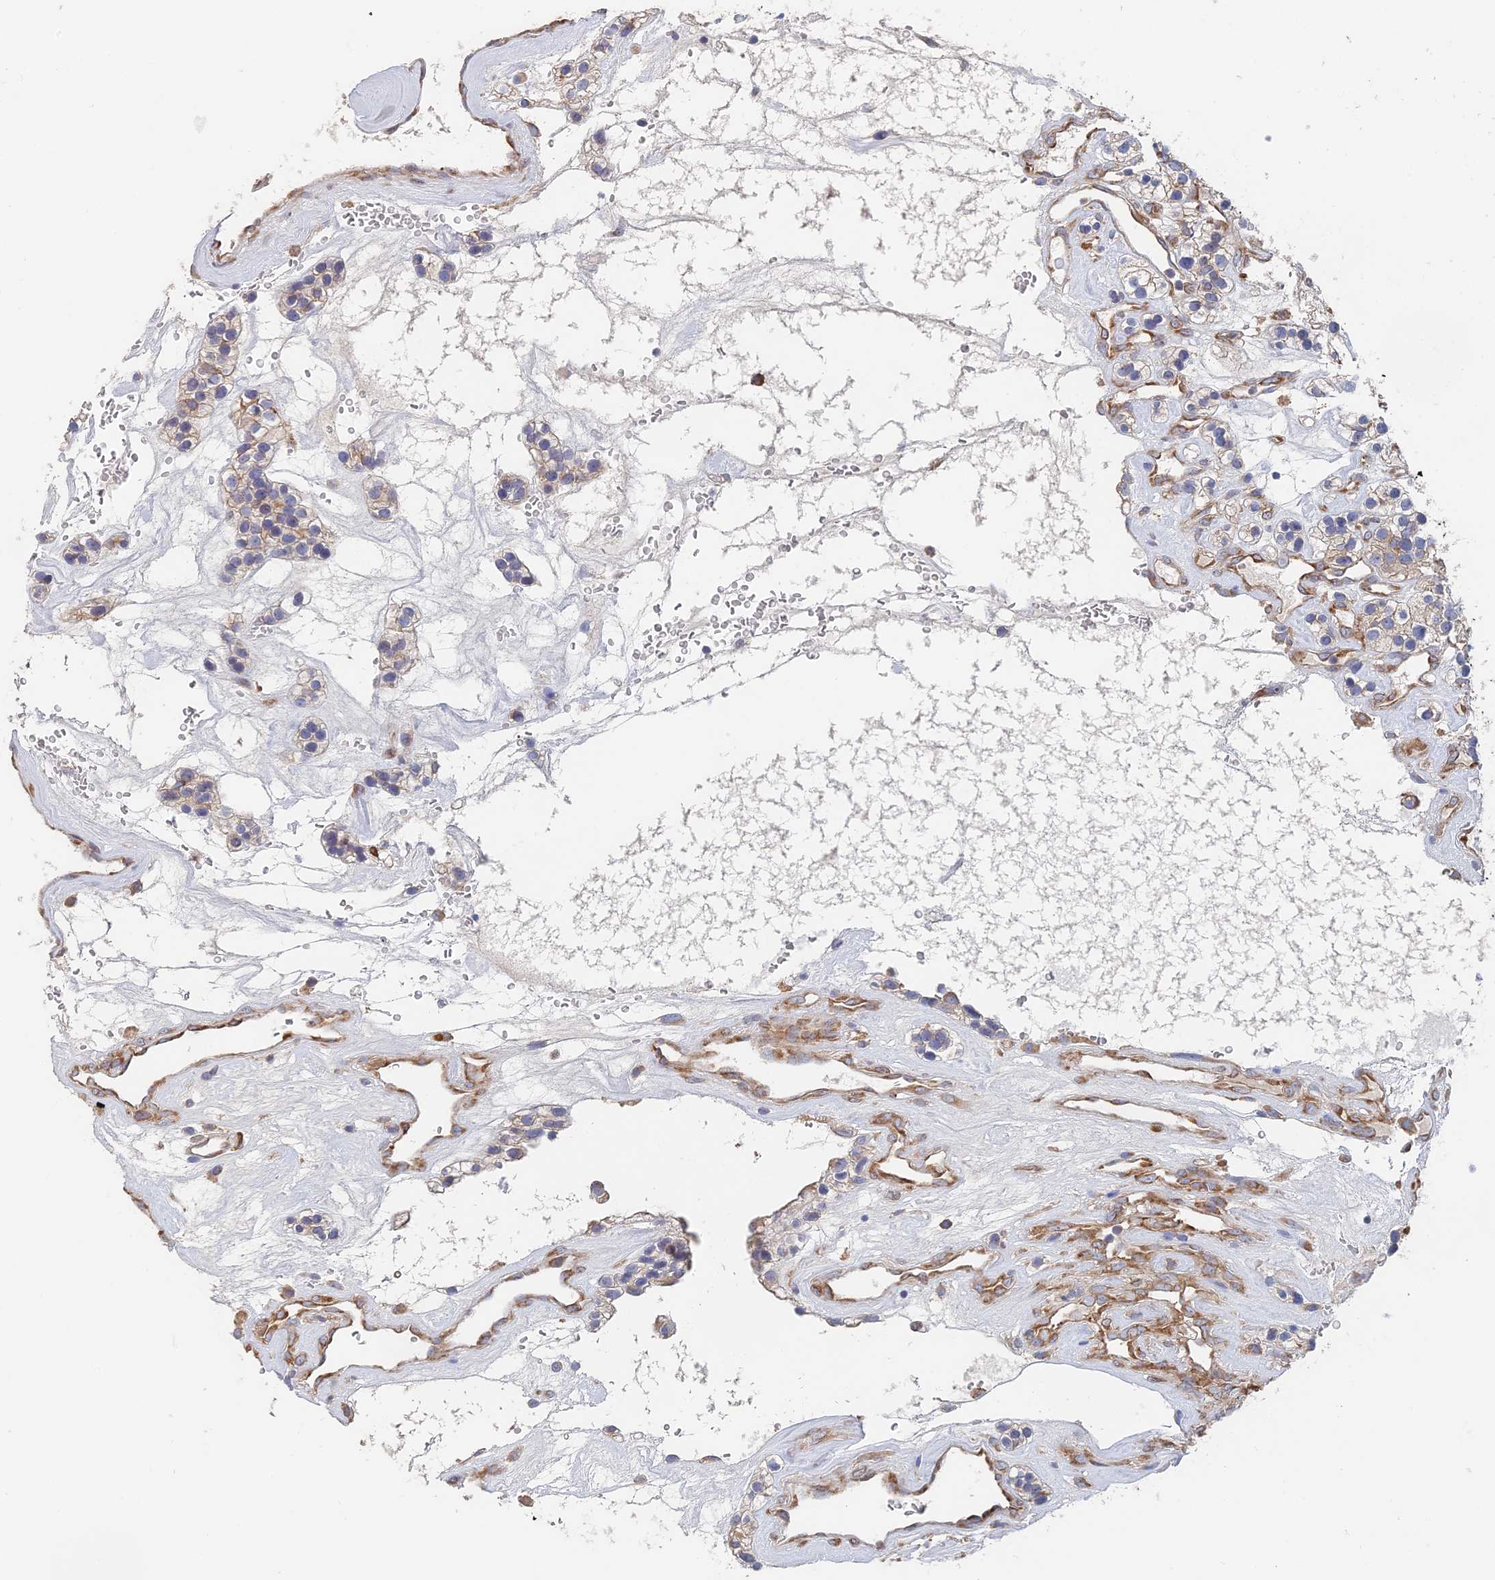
{"staining": {"intensity": "weak", "quantity": ">75%", "location": "cytoplasmic/membranous"}, "tissue": "renal cancer", "cell_type": "Tumor cells", "image_type": "cancer", "snomed": [{"axis": "morphology", "description": "Adenocarcinoma, NOS"}, {"axis": "topography", "description": "Kidney"}], "caption": "Tumor cells demonstrate low levels of weak cytoplasmic/membranous staining in about >75% of cells in human adenocarcinoma (renal).", "gene": "ELOF1", "patient": {"sex": "female", "age": 57}}